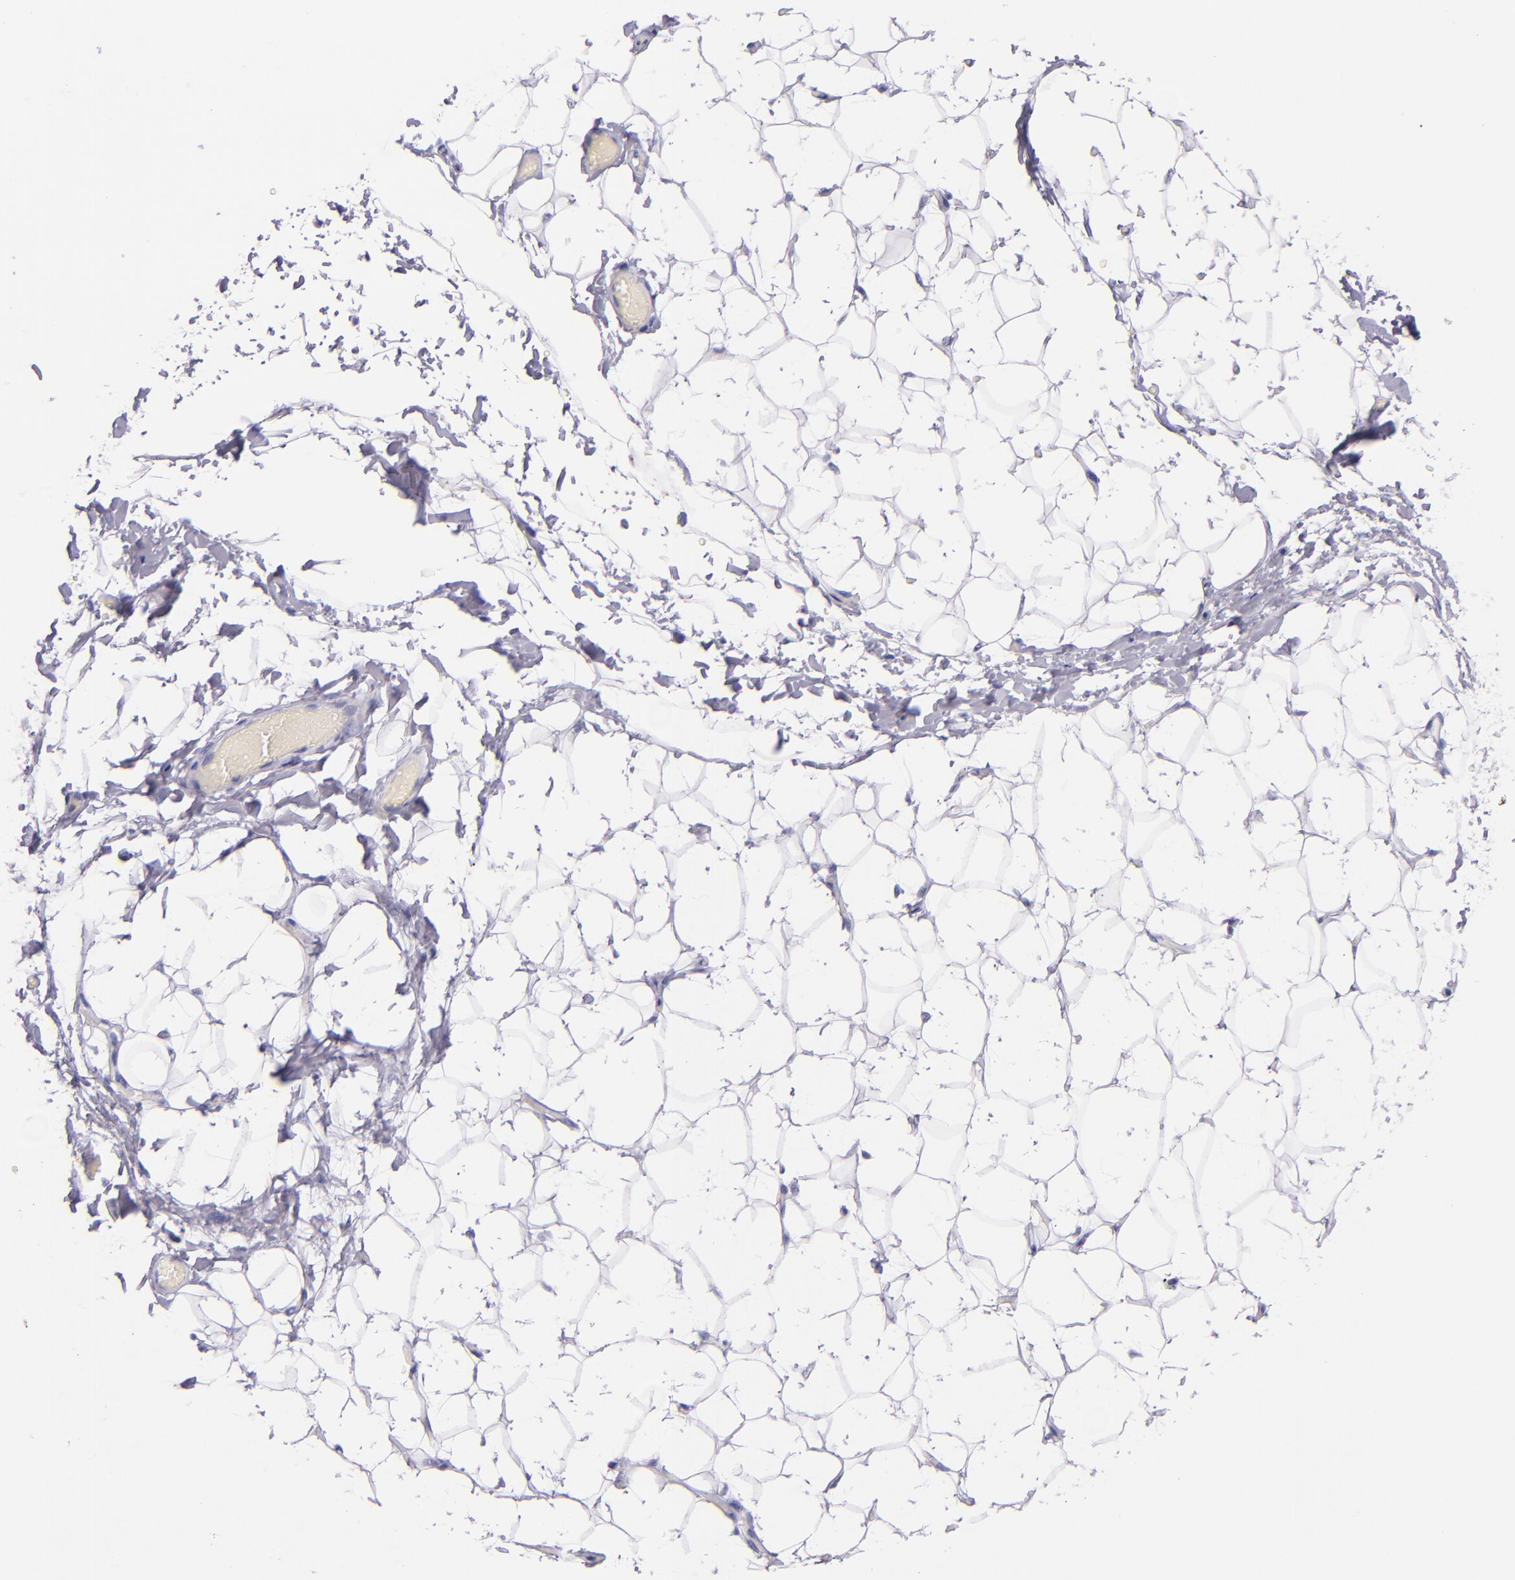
{"staining": {"intensity": "negative", "quantity": "none", "location": "none"}, "tissue": "adipose tissue", "cell_type": "Adipocytes", "image_type": "normal", "snomed": [{"axis": "morphology", "description": "Normal tissue, NOS"}, {"axis": "topography", "description": "Soft tissue"}], "caption": "Adipocytes are negative for protein expression in benign human adipose tissue. (Immunohistochemistry (ihc), brightfield microscopy, high magnification).", "gene": "SFTPA2", "patient": {"sex": "male", "age": 26}}